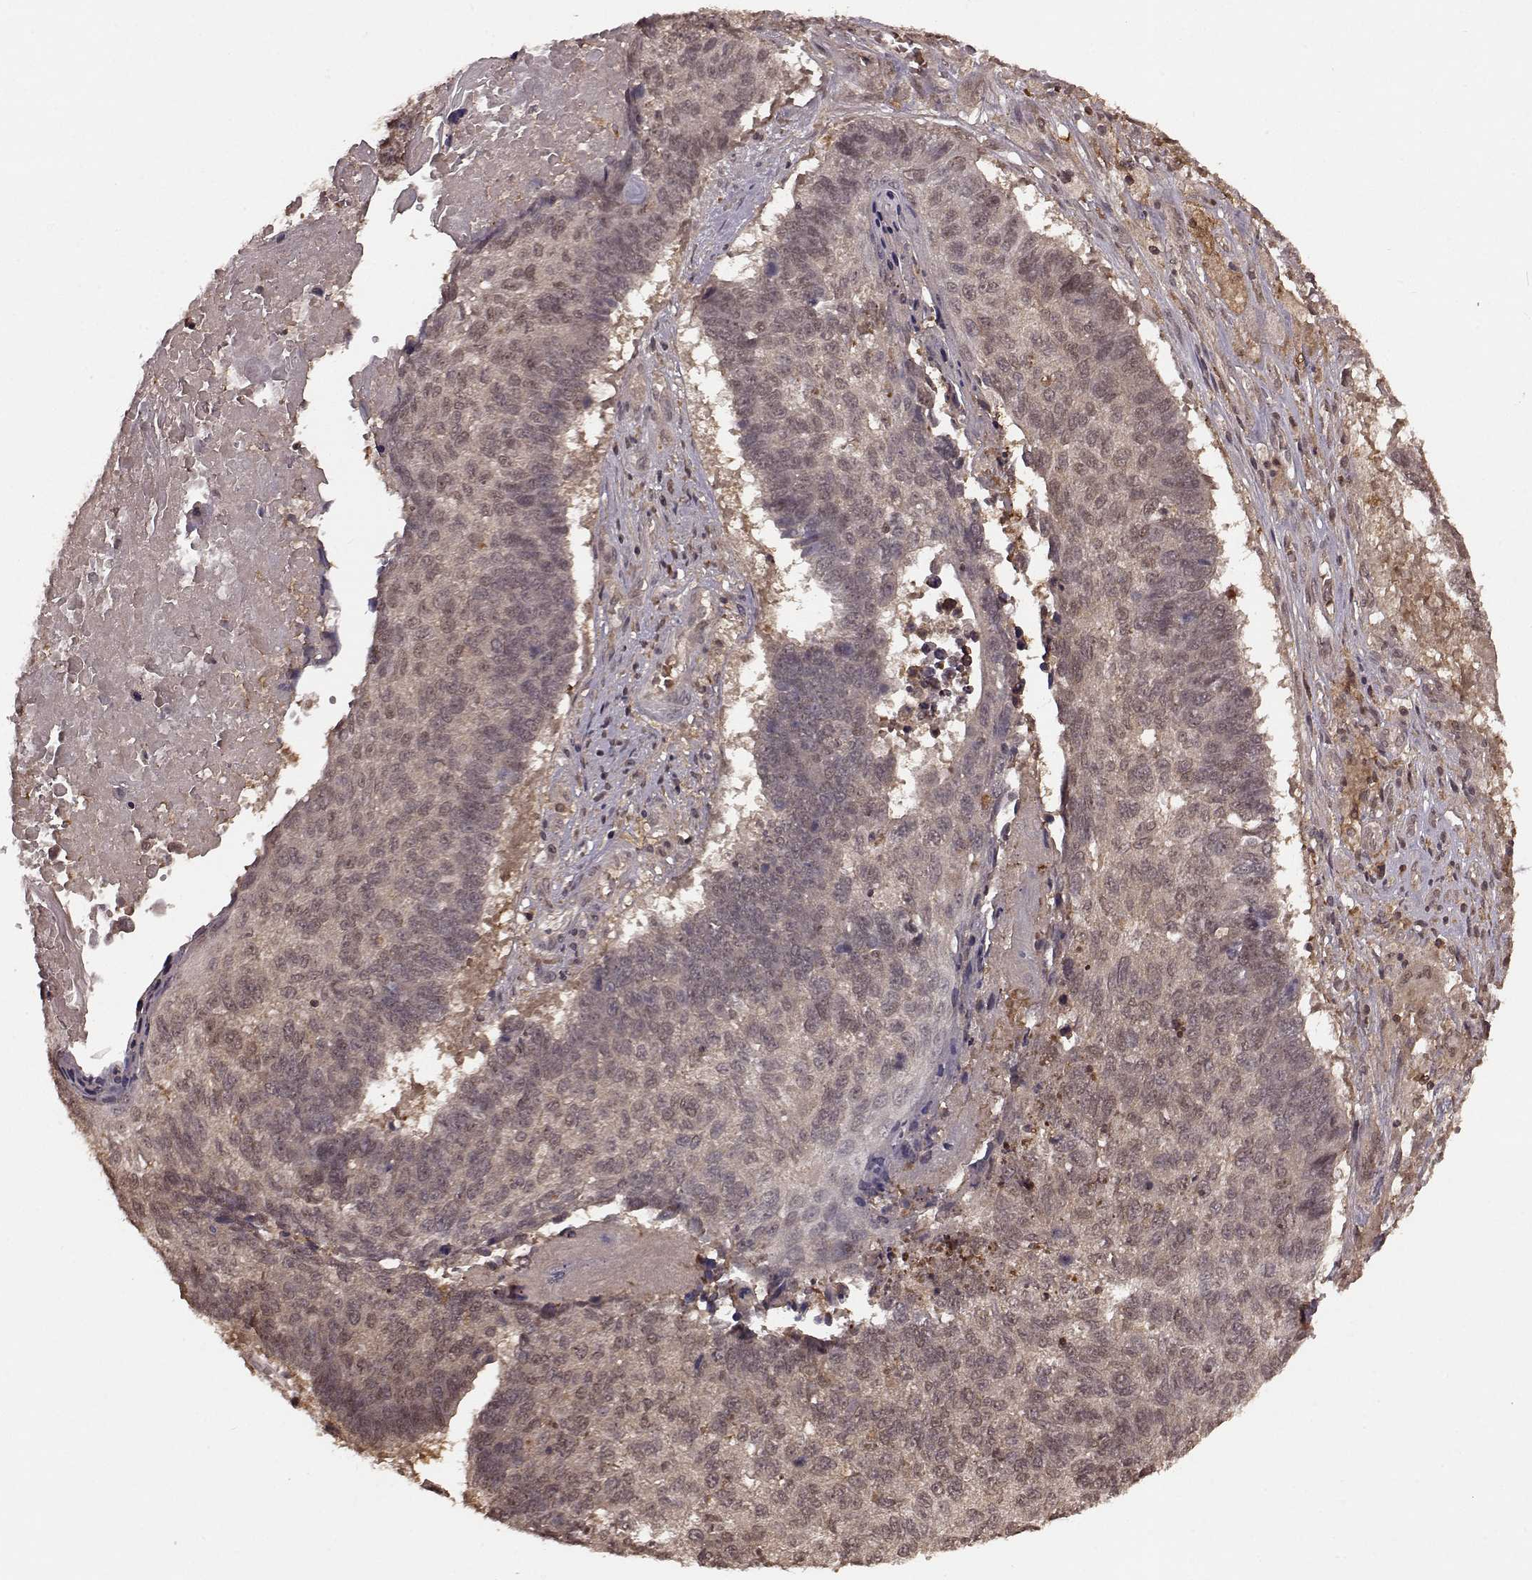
{"staining": {"intensity": "weak", "quantity": "25%-75%", "location": "cytoplasmic/membranous,nuclear"}, "tissue": "lung cancer", "cell_type": "Tumor cells", "image_type": "cancer", "snomed": [{"axis": "morphology", "description": "Squamous cell carcinoma, NOS"}, {"axis": "topography", "description": "Lung"}], "caption": "Immunohistochemistry (IHC) photomicrograph of neoplastic tissue: lung cancer stained using immunohistochemistry (IHC) demonstrates low levels of weak protein expression localized specifically in the cytoplasmic/membranous and nuclear of tumor cells, appearing as a cytoplasmic/membranous and nuclear brown color.", "gene": "GSS", "patient": {"sex": "male", "age": 73}}